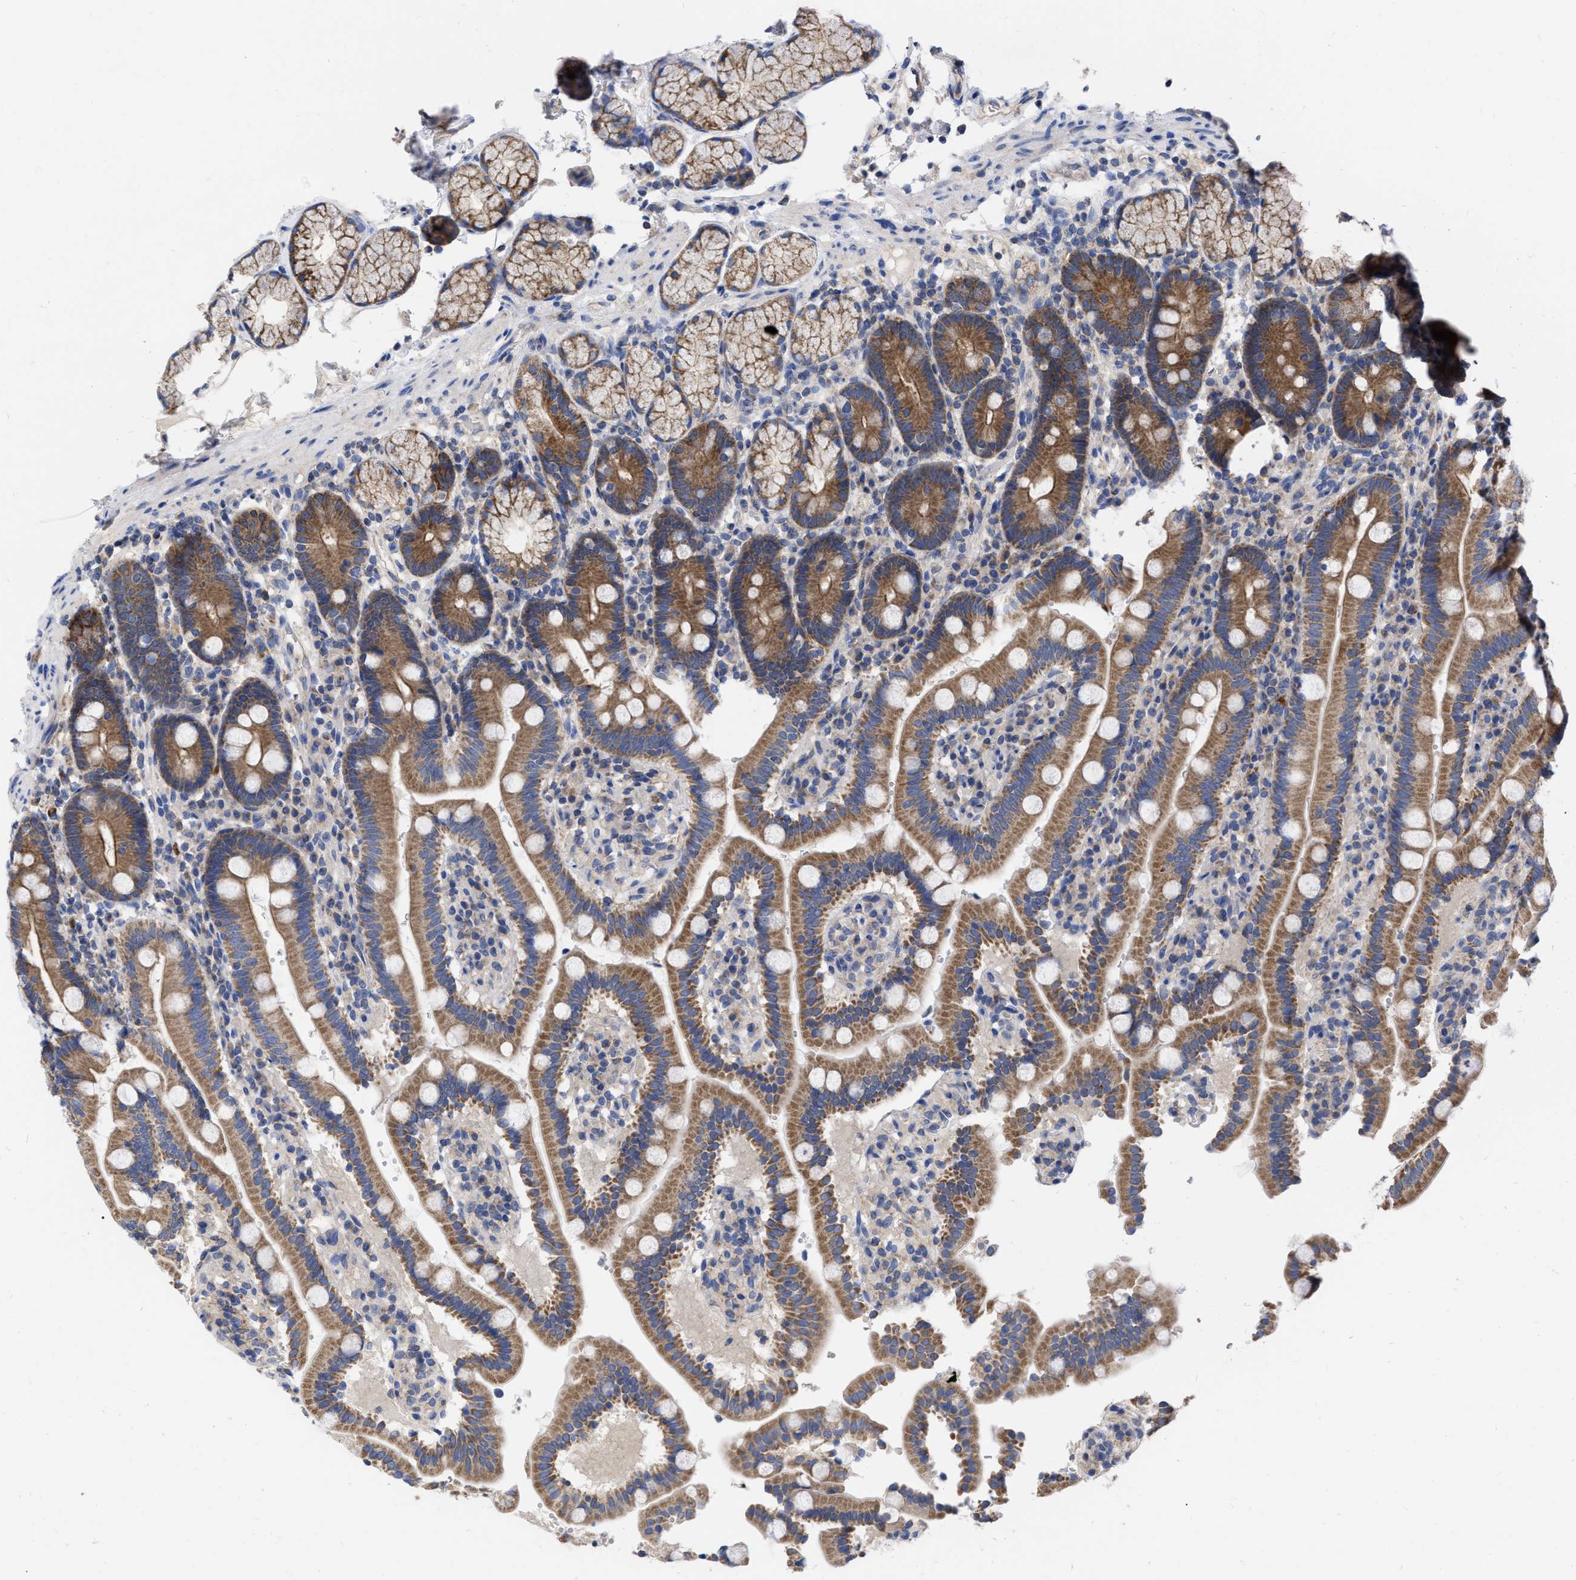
{"staining": {"intensity": "moderate", "quantity": ">75%", "location": "cytoplasmic/membranous"}, "tissue": "duodenum", "cell_type": "Glandular cells", "image_type": "normal", "snomed": [{"axis": "morphology", "description": "Normal tissue, NOS"}, {"axis": "topography", "description": "Small intestine, NOS"}], "caption": "Immunohistochemistry of unremarkable duodenum shows medium levels of moderate cytoplasmic/membranous expression in about >75% of glandular cells.", "gene": "CDKN2C", "patient": {"sex": "female", "age": 71}}